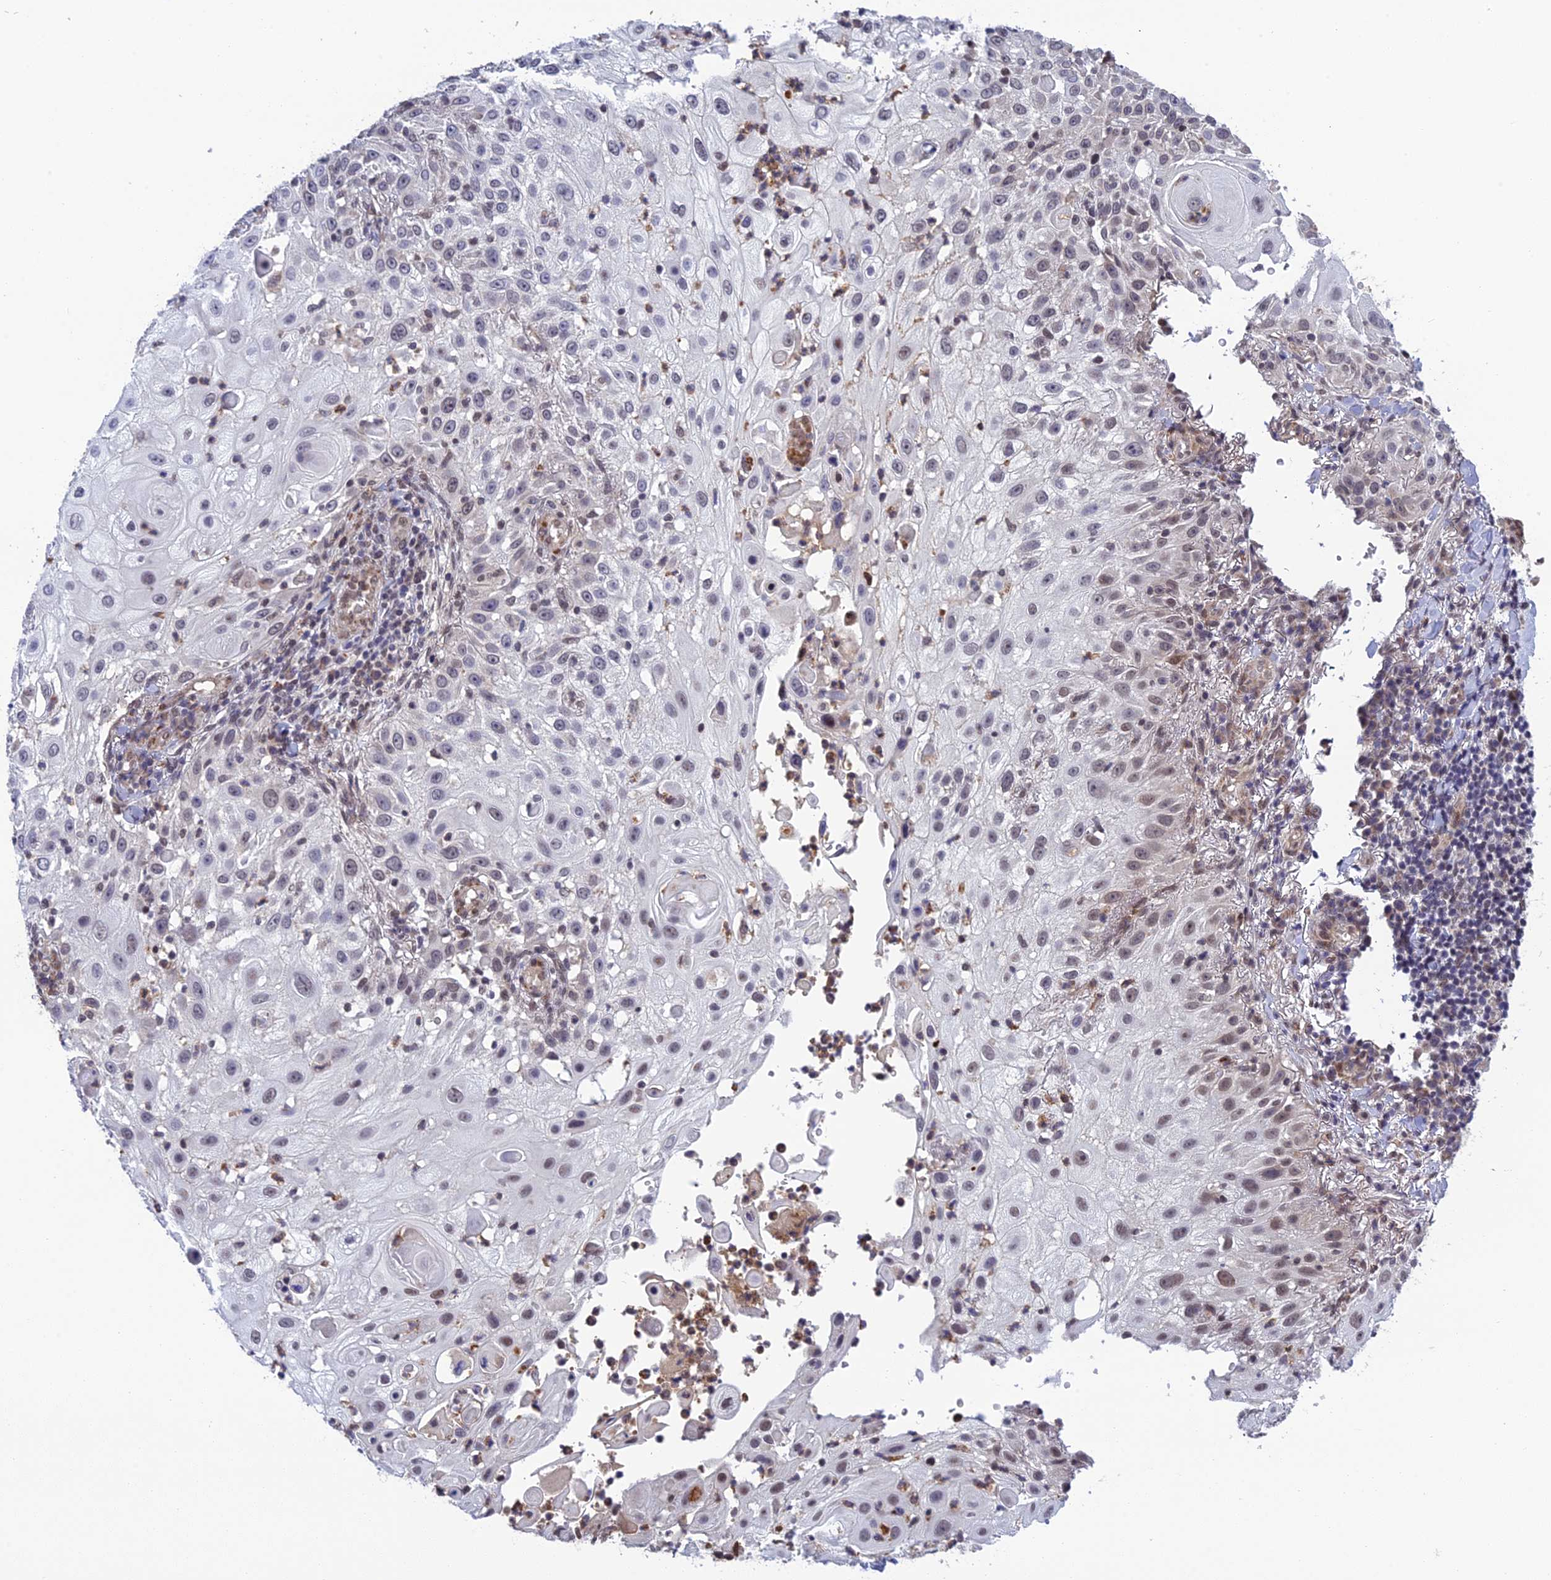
{"staining": {"intensity": "weak", "quantity": "25%-75%", "location": "nuclear"}, "tissue": "skin cancer", "cell_type": "Tumor cells", "image_type": "cancer", "snomed": [{"axis": "morphology", "description": "Squamous cell carcinoma, NOS"}, {"axis": "topography", "description": "Skin"}], "caption": "Immunohistochemical staining of human skin cancer displays weak nuclear protein positivity in approximately 25%-75% of tumor cells.", "gene": "REXO1", "patient": {"sex": "female", "age": 44}}